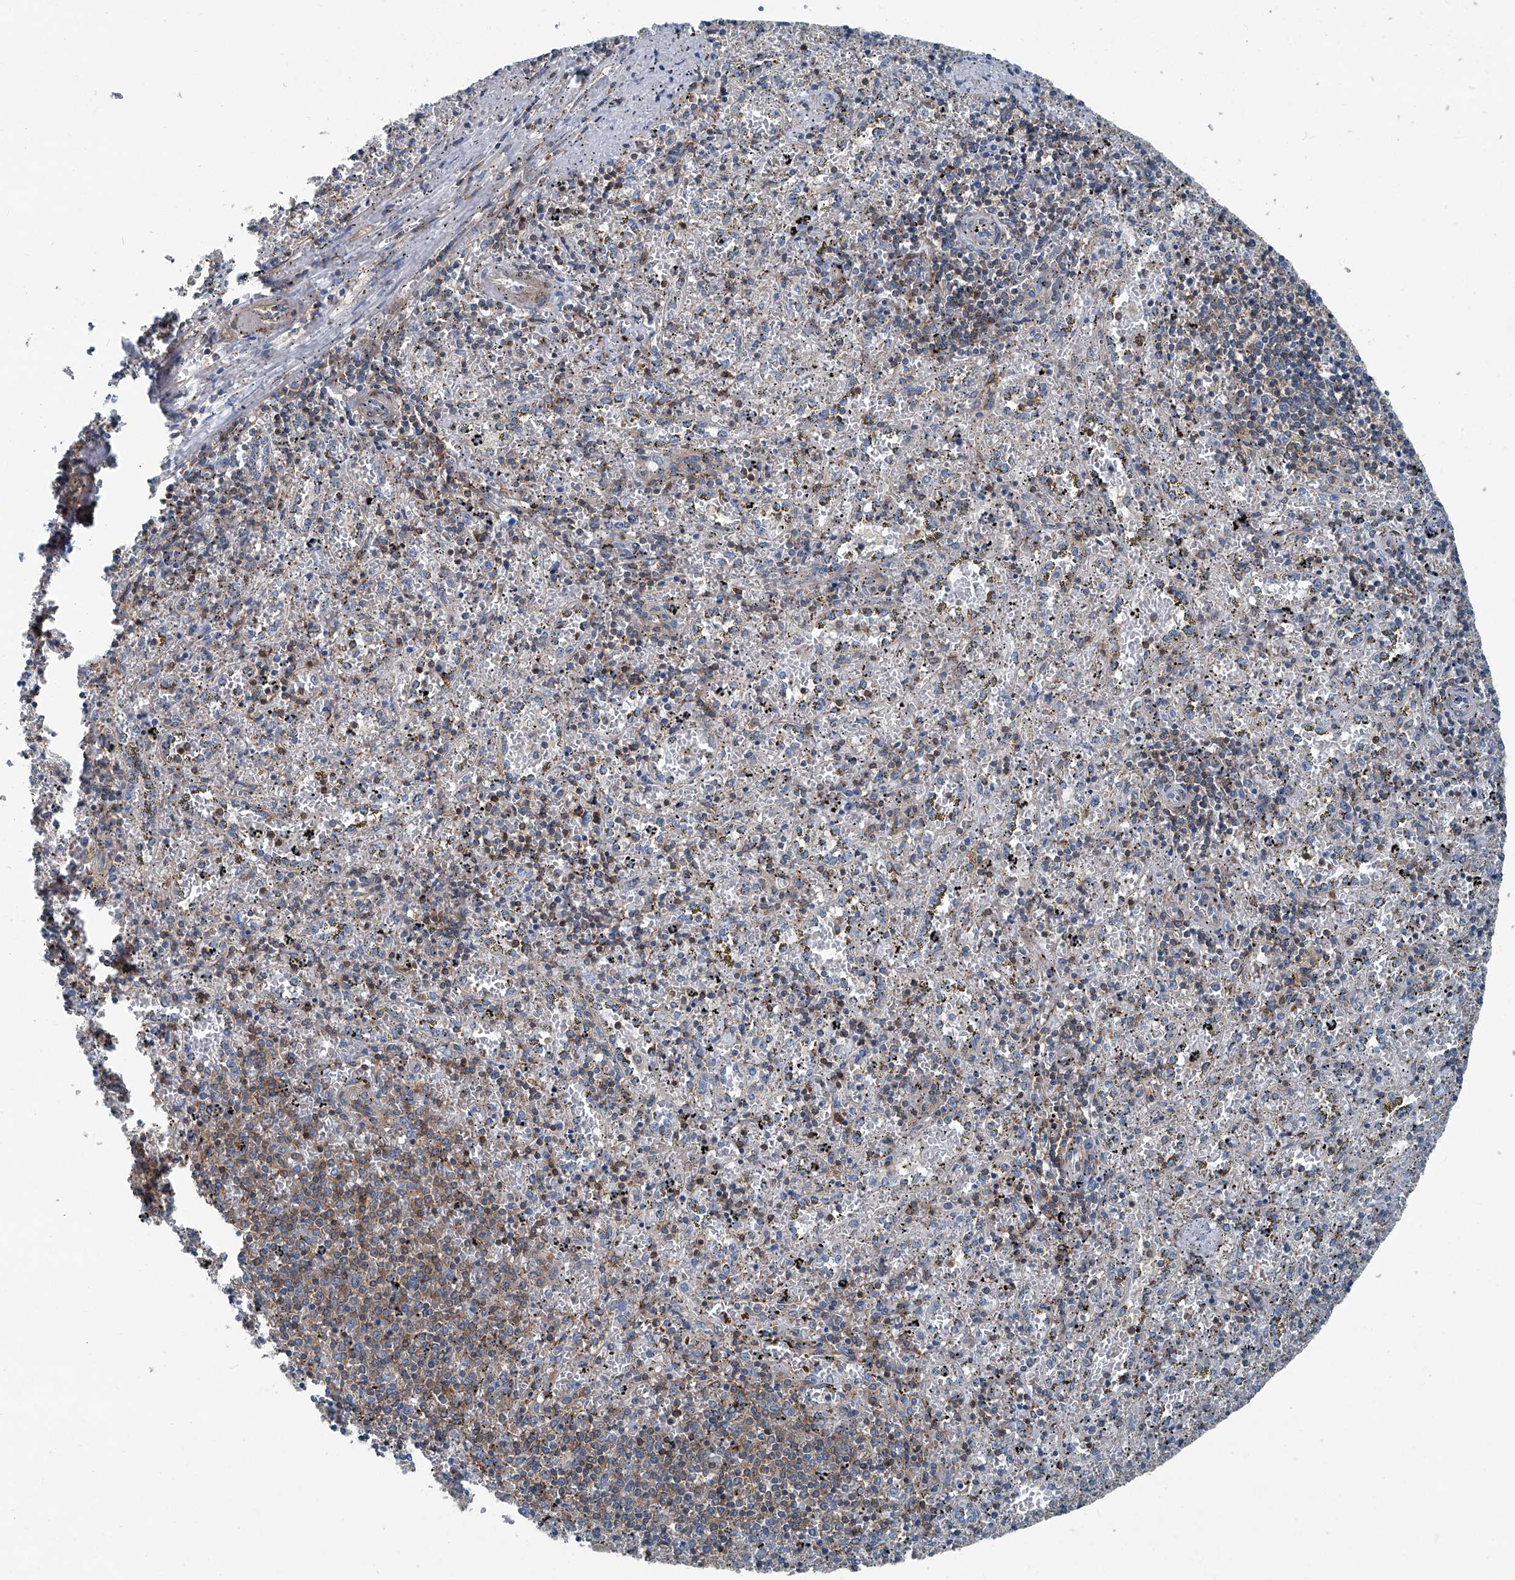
{"staining": {"intensity": "weak", "quantity": "<25%", "location": "cytoplasmic/membranous"}, "tissue": "spleen", "cell_type": "Cells in red pulp", "image_type": "normal", "snomed": [{"axis": "morphology", "description": "Normal tissue, NOS"}, {"axis": "topography", "description": "Spleen"}], "caption": "Immunohistochemical staining of unremarkable spleen demonstrates no significant expression in cells in red pulp.", "gene": "SEPTIN7", "patient": {"sex": "male", "age": 11}}